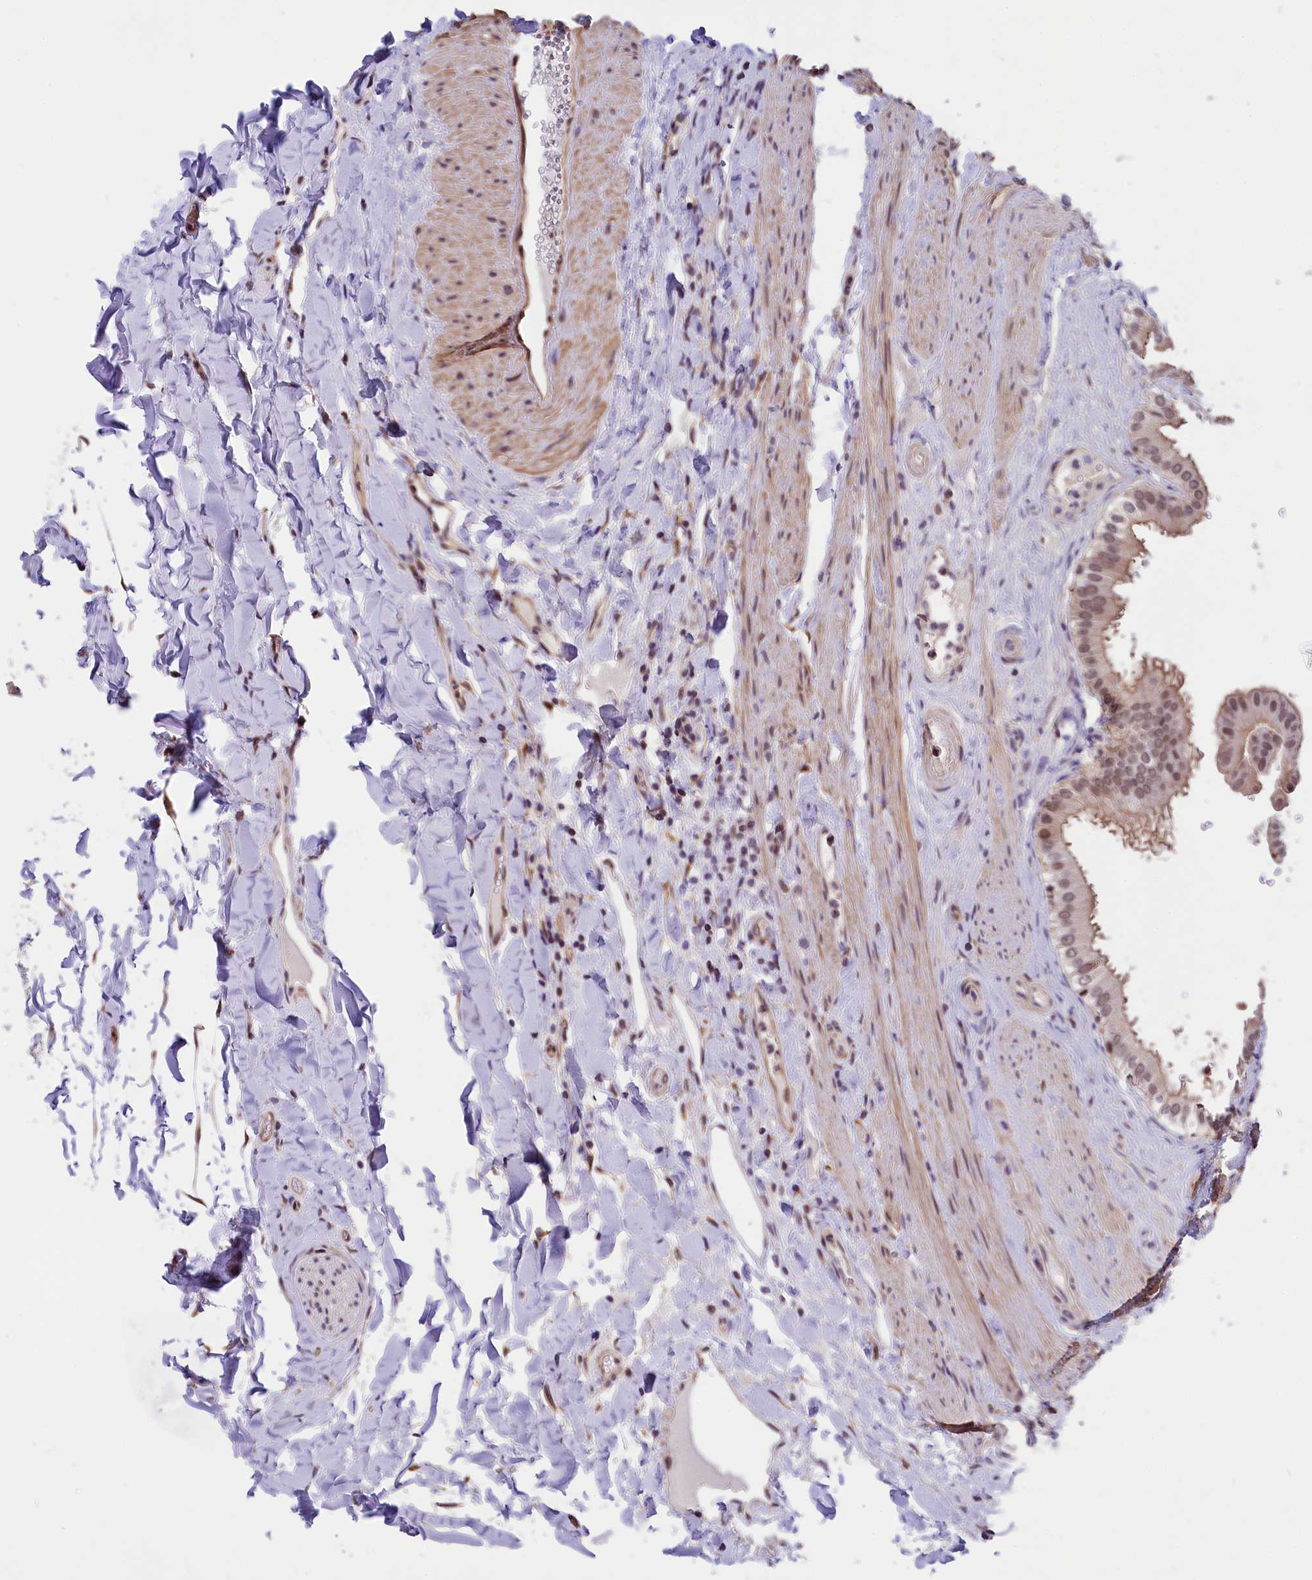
{"staining": {"intensity": "strong", "quantity": ">75%", "location": "cytoplasmic/membranous,nuclear"}, "tissue": "gallbladder", "cell_type": "Glandular cells", "image_type": "normal", "snomed": [{"axis": "morphology", "description": "Normal tissue, NOS"}, {"axis": "topography", "description": "Gallbladder"}], "caption": "About >75% of glandular cells in normal human gallbladder demonstrate strong cytoplasmic/membranous,nuclear protein expression as visualized by brown immunohistochemical staining.", "gene": "ZC3H4", "patient": {"sex": "female", "age": 61}}